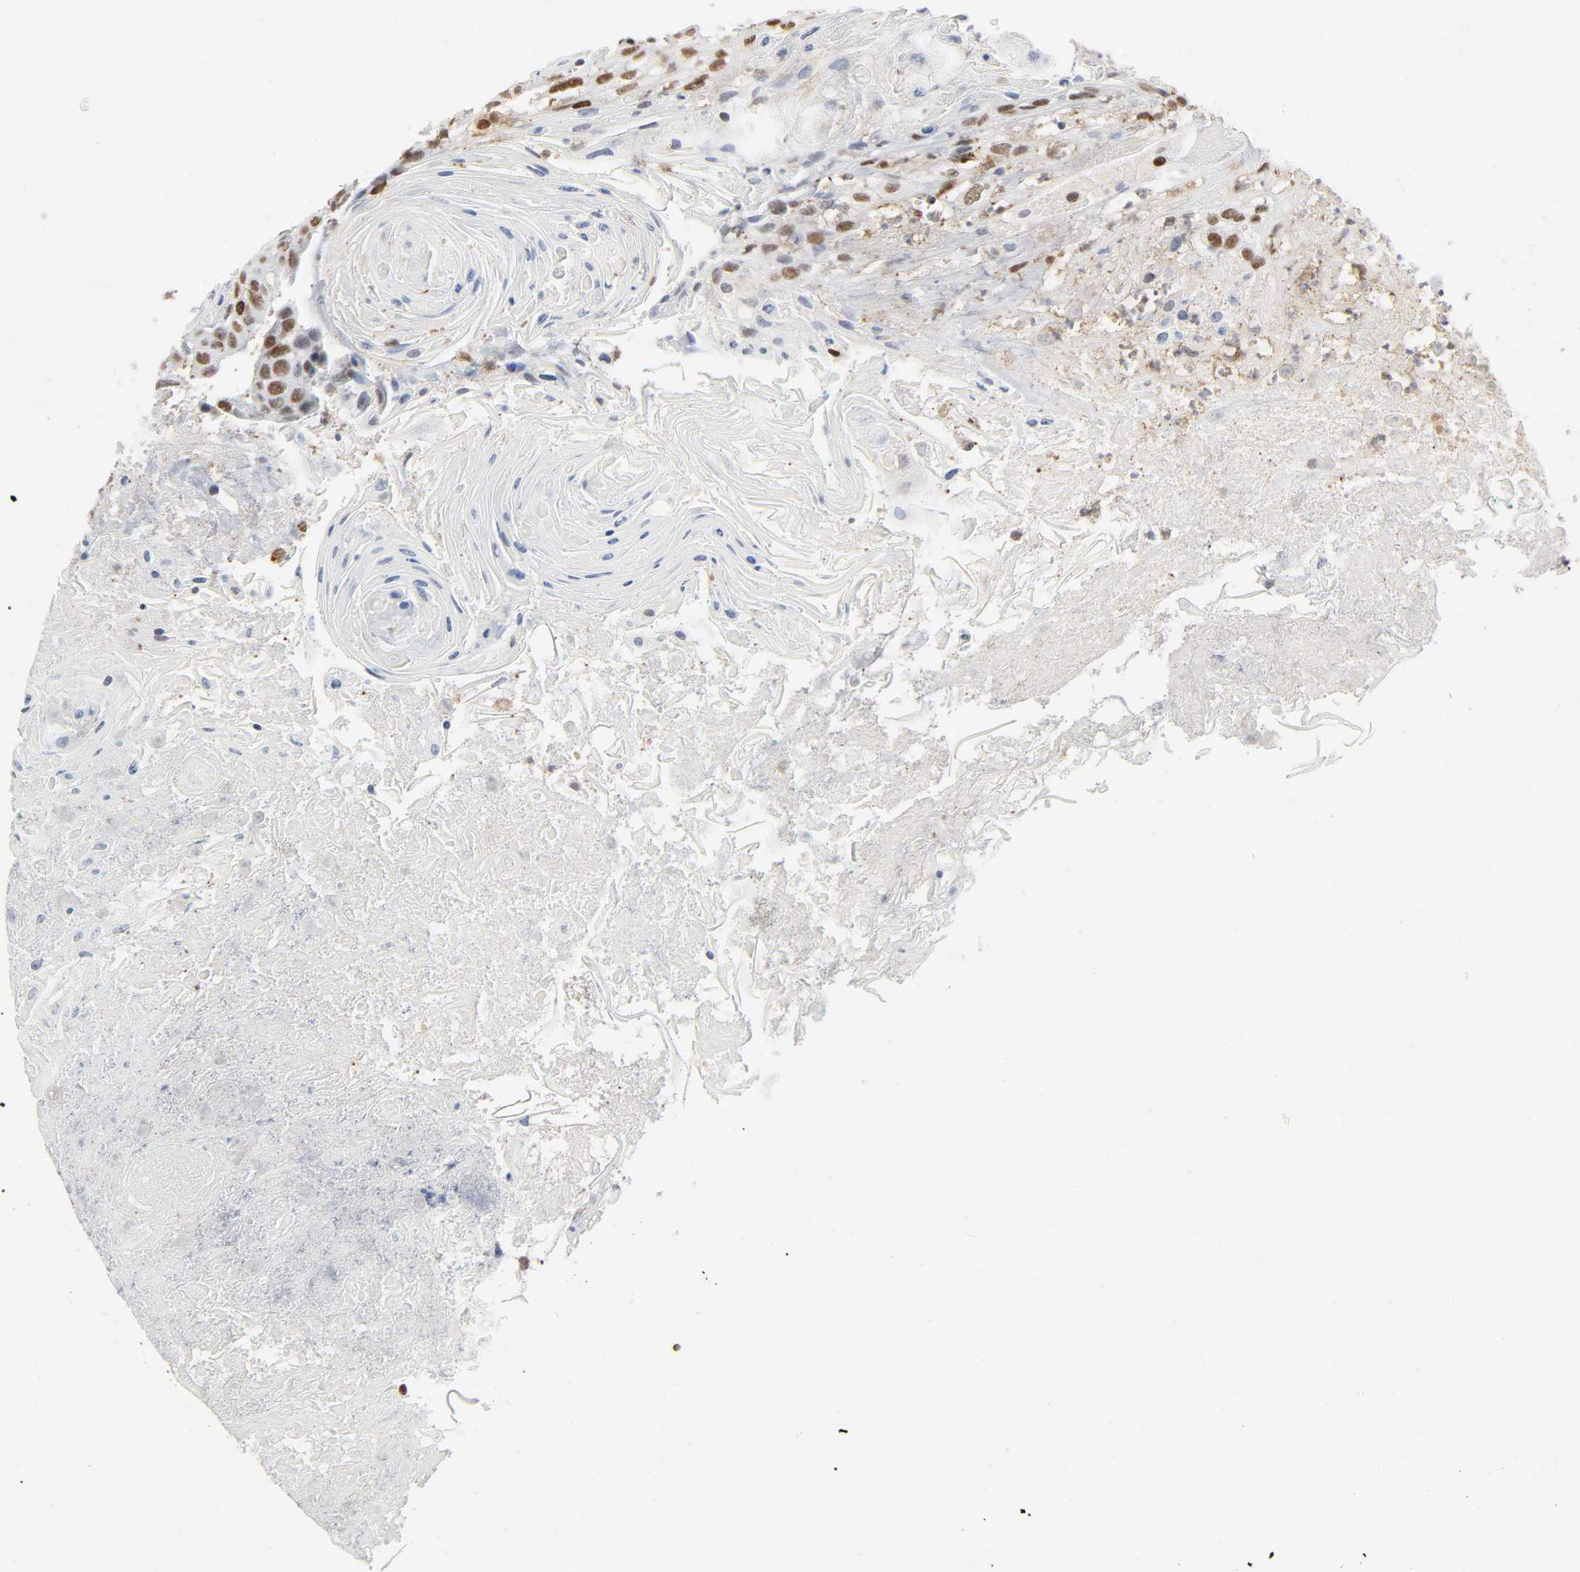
{"staining": {"intensity": "moderate", "quantity": ">75%", "location": "nuclear"}, "tissue": "head and neck cancer", "cell_type": "Tumor cells", "image_type": "cancer", "snomed": [{"axis": "morphology", "description": "Squamous cell carcinoma, NOS"}, {"axis": "topography", "description": "Head-Neck"}], "caption": "This photomicrograph shows IHC staining of human head and neck cancer (squamous cell carcinoma), with medium moderate nuclear expression in about >75% of tumor cells.", "gene": "WAS", "patient": {"sex": "female", "age": 84}}